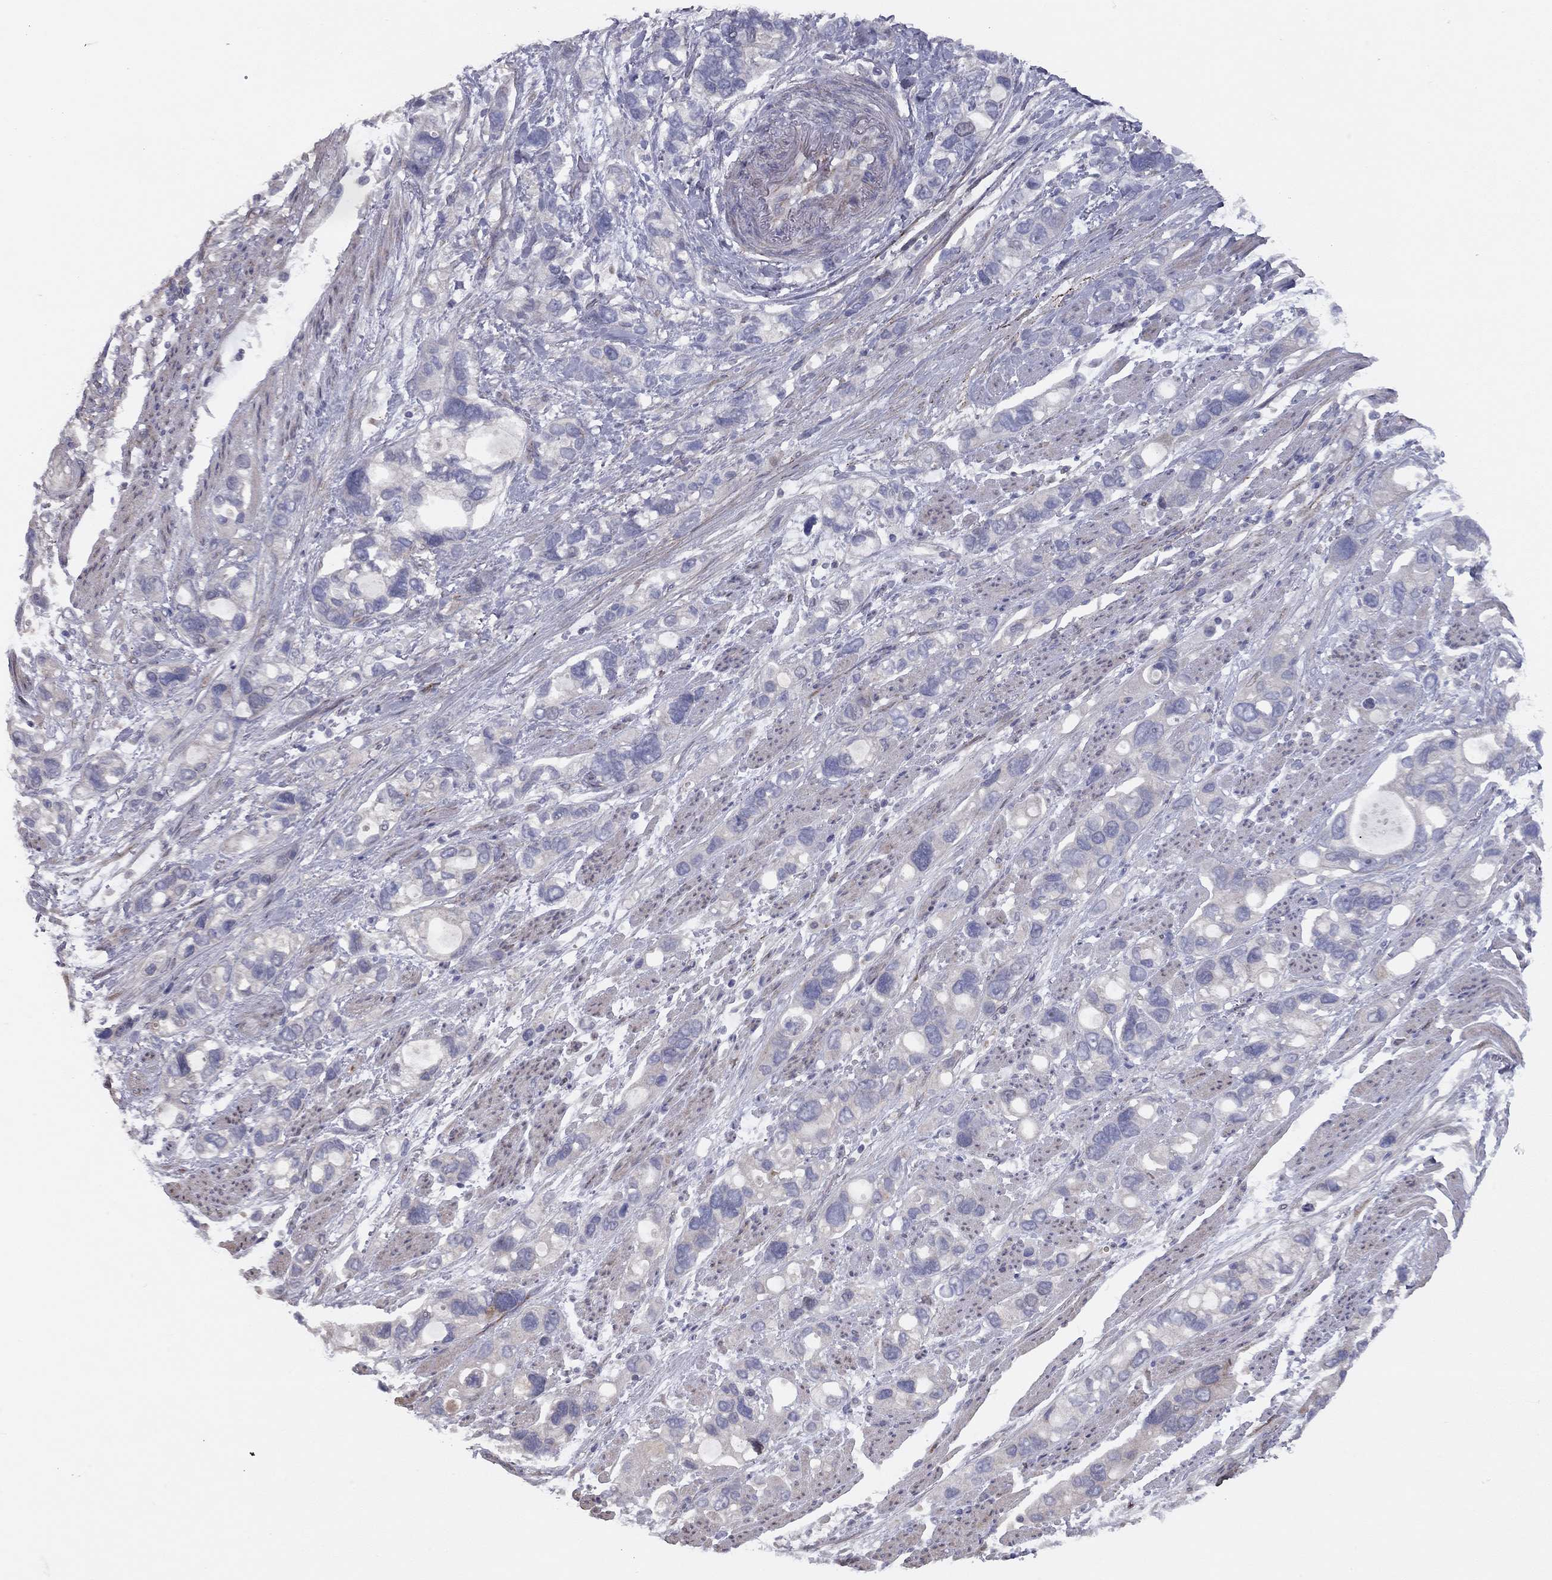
{"staining": {"intensity": "negative", "quantity": "none", "location": "none"}, "tissue": "stomach cancer", "cell_type": "Tumor cells", "image_type": "cancer", "snomed": [{"axis": "morphology", "description": "Adenocarcinoma, NOS"}, {"axis": "topography", "description": "Stomach, upper"}], "caption": "Histopathology image shows no significant protein staining in tumor cells of stomach cancer.", "gene": "DUSP7", "patient": {"sex": "female", "age": 81}}